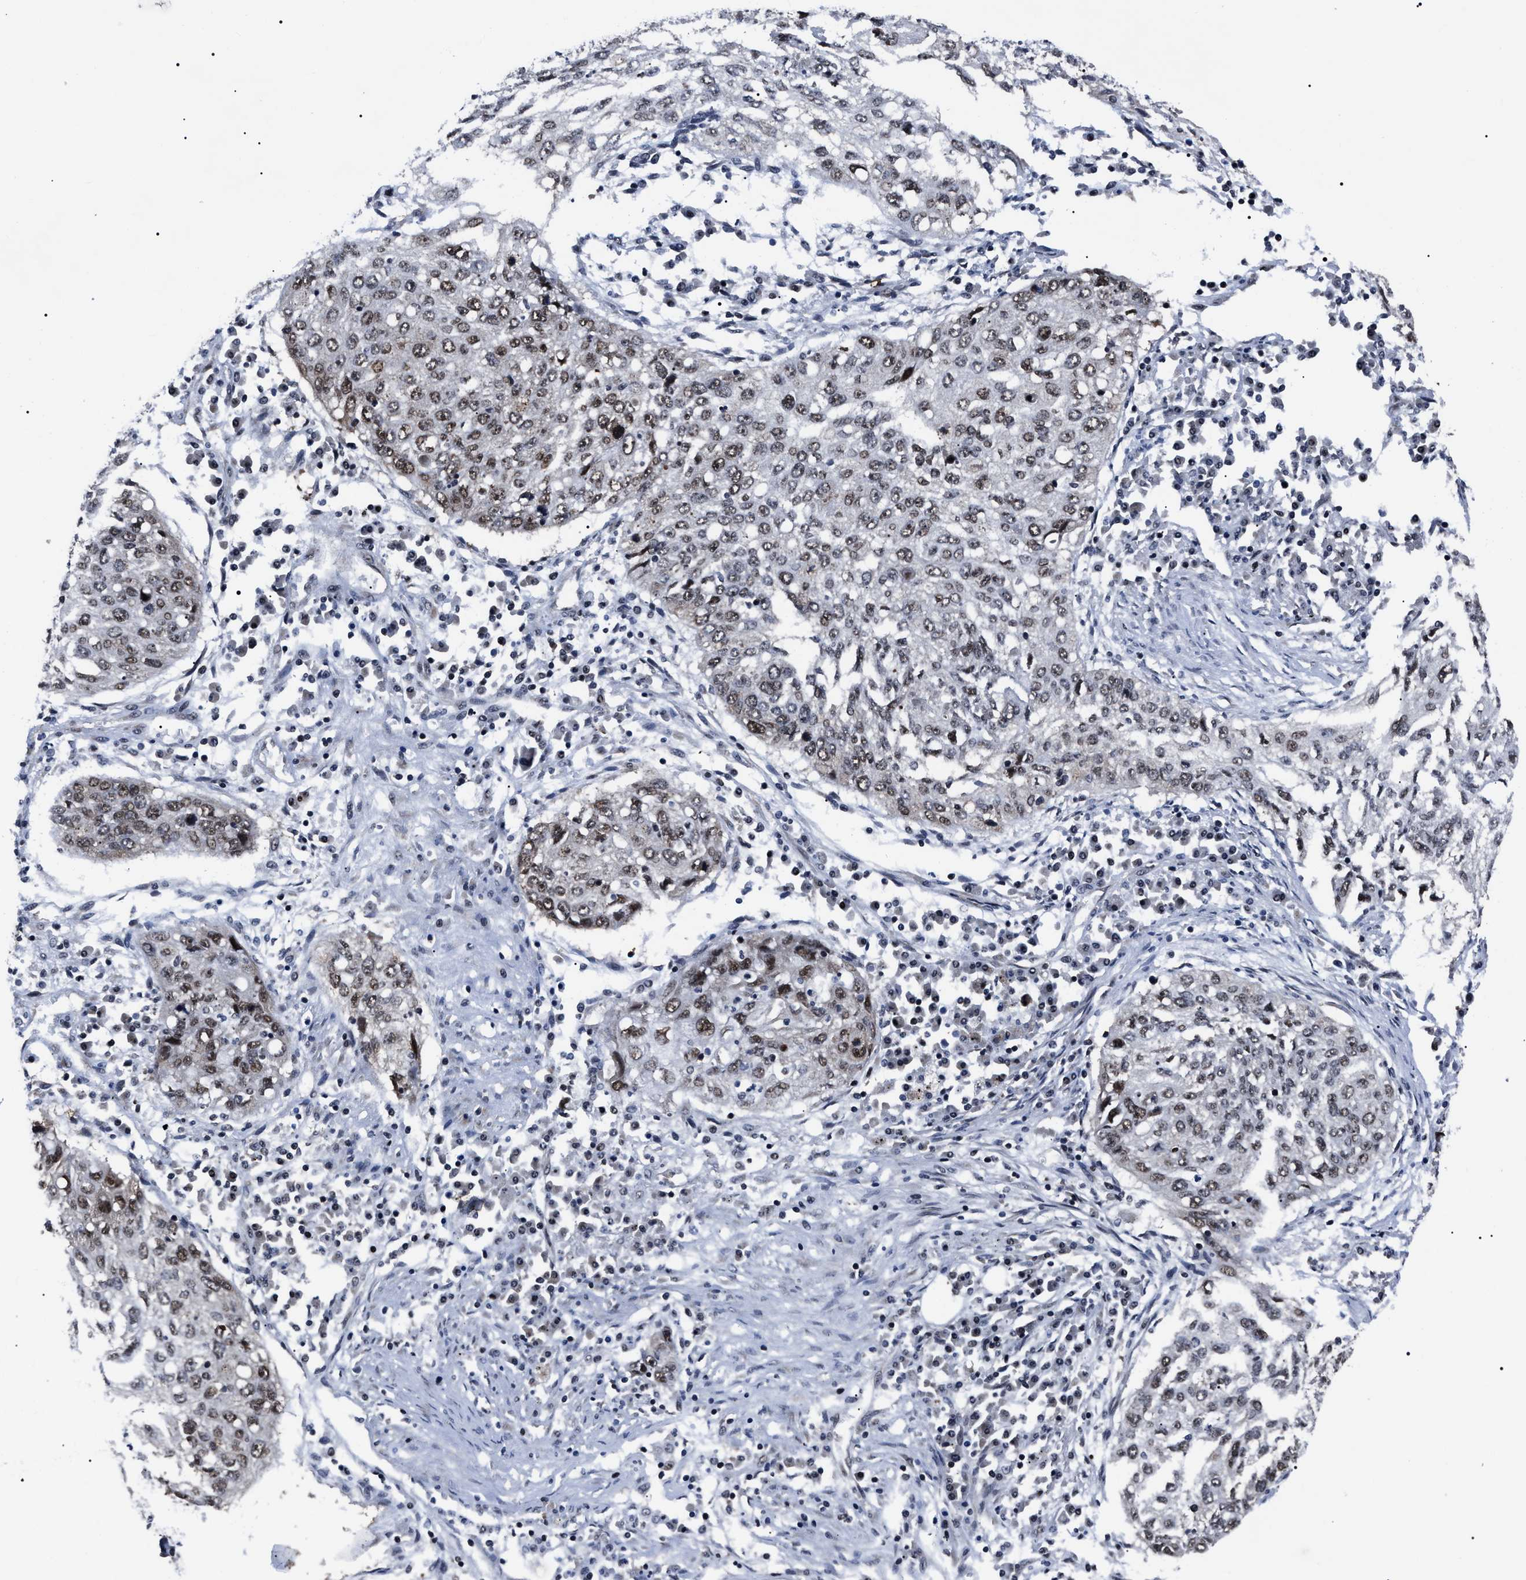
{"staining": {"intensity": "weak", "quantity": "25%-75%", "location": "nuclear"}, "tissue": "lung cancer", "cell_type": "Tumor cells", "image_type": "cancer", "snomed": [{"axis": "morphology", "description": "Squamous cell carcinoma, NOS"}, {"axis": "topography", "description": "Lung"}], "caption": "Weak nuclear expression is present in approximately 25%-75% of tumor cells in lung cancer.", "gene": "CSNK2A1", "patient": {"sex": "female", "age": 63}}